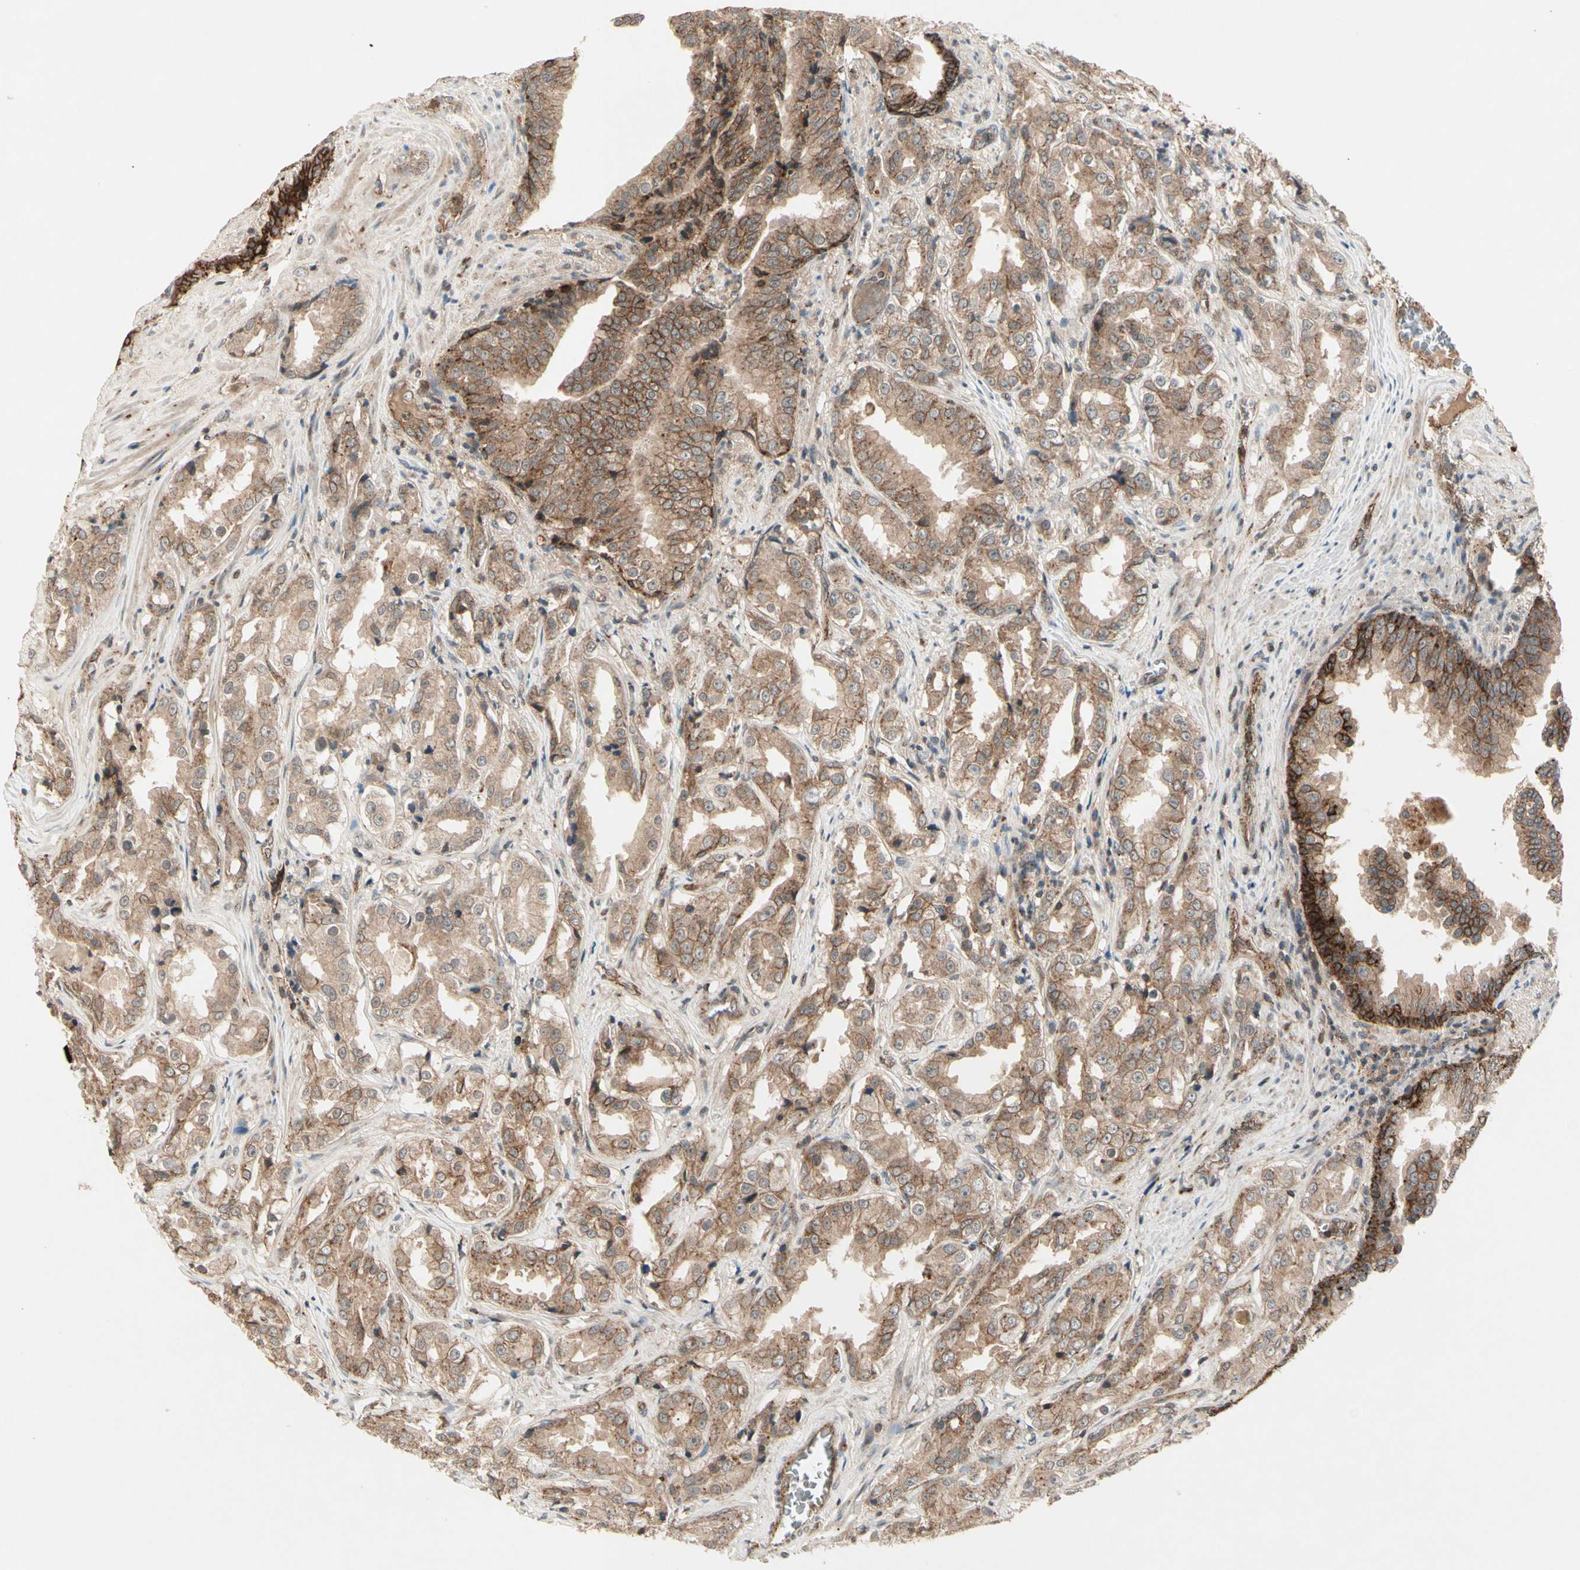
{"staining": {"intensity": "moderate", "quantity": ">75%", "location": "cytoplasmic/membranous"}, "tissue": "prostate cancer", "cell_type": "Tumor cells", "image_type": "cancer", "snomed": [{"axis": "morphology", "description": "Adenocarcinoma, High grade"}, {"axis": "topography", "description": "Prostate"}], "caption": "Prostate high-grade adenocarcinoma stained for a protein demonstrates moderate cytoplasmic/membranous positivity in tumor cells.", "gene": "FLOT1", "patient": {"sex": "male", "age": 73}}